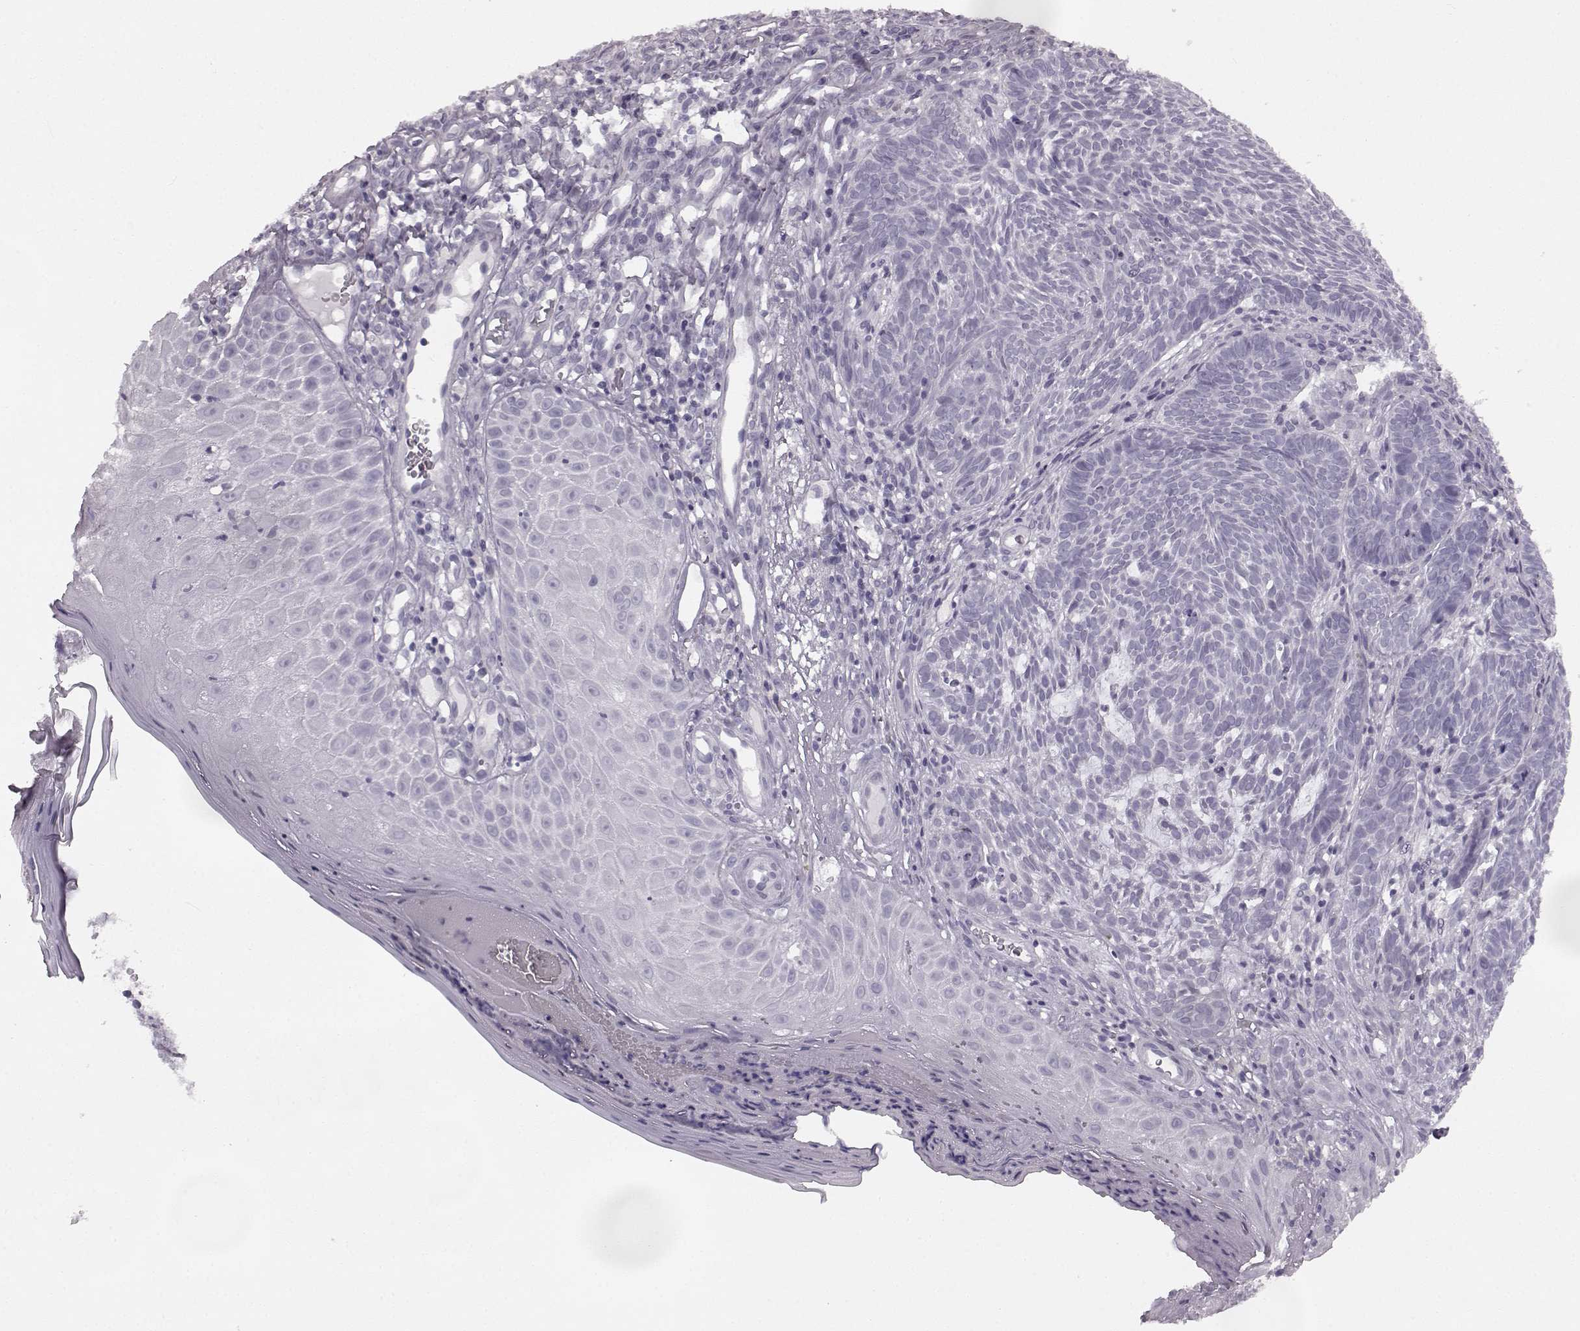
{"staining": {"intensity": "negative", "quantity": "none", "location": "none"}, "tissue": "skin cancer", "cell_type": "Tumor cells", "image_type": "cancer", "snomed": [{"axis": "morphology", "description": "Basal cell carcinoma"}, {"axis": "topography", "description": "Skin"}], "caption": "Tumor cells show no significant protein expression in skin cancer.", "gene": "SEMG2", "patient": {"sex": "male", "age": 59}}